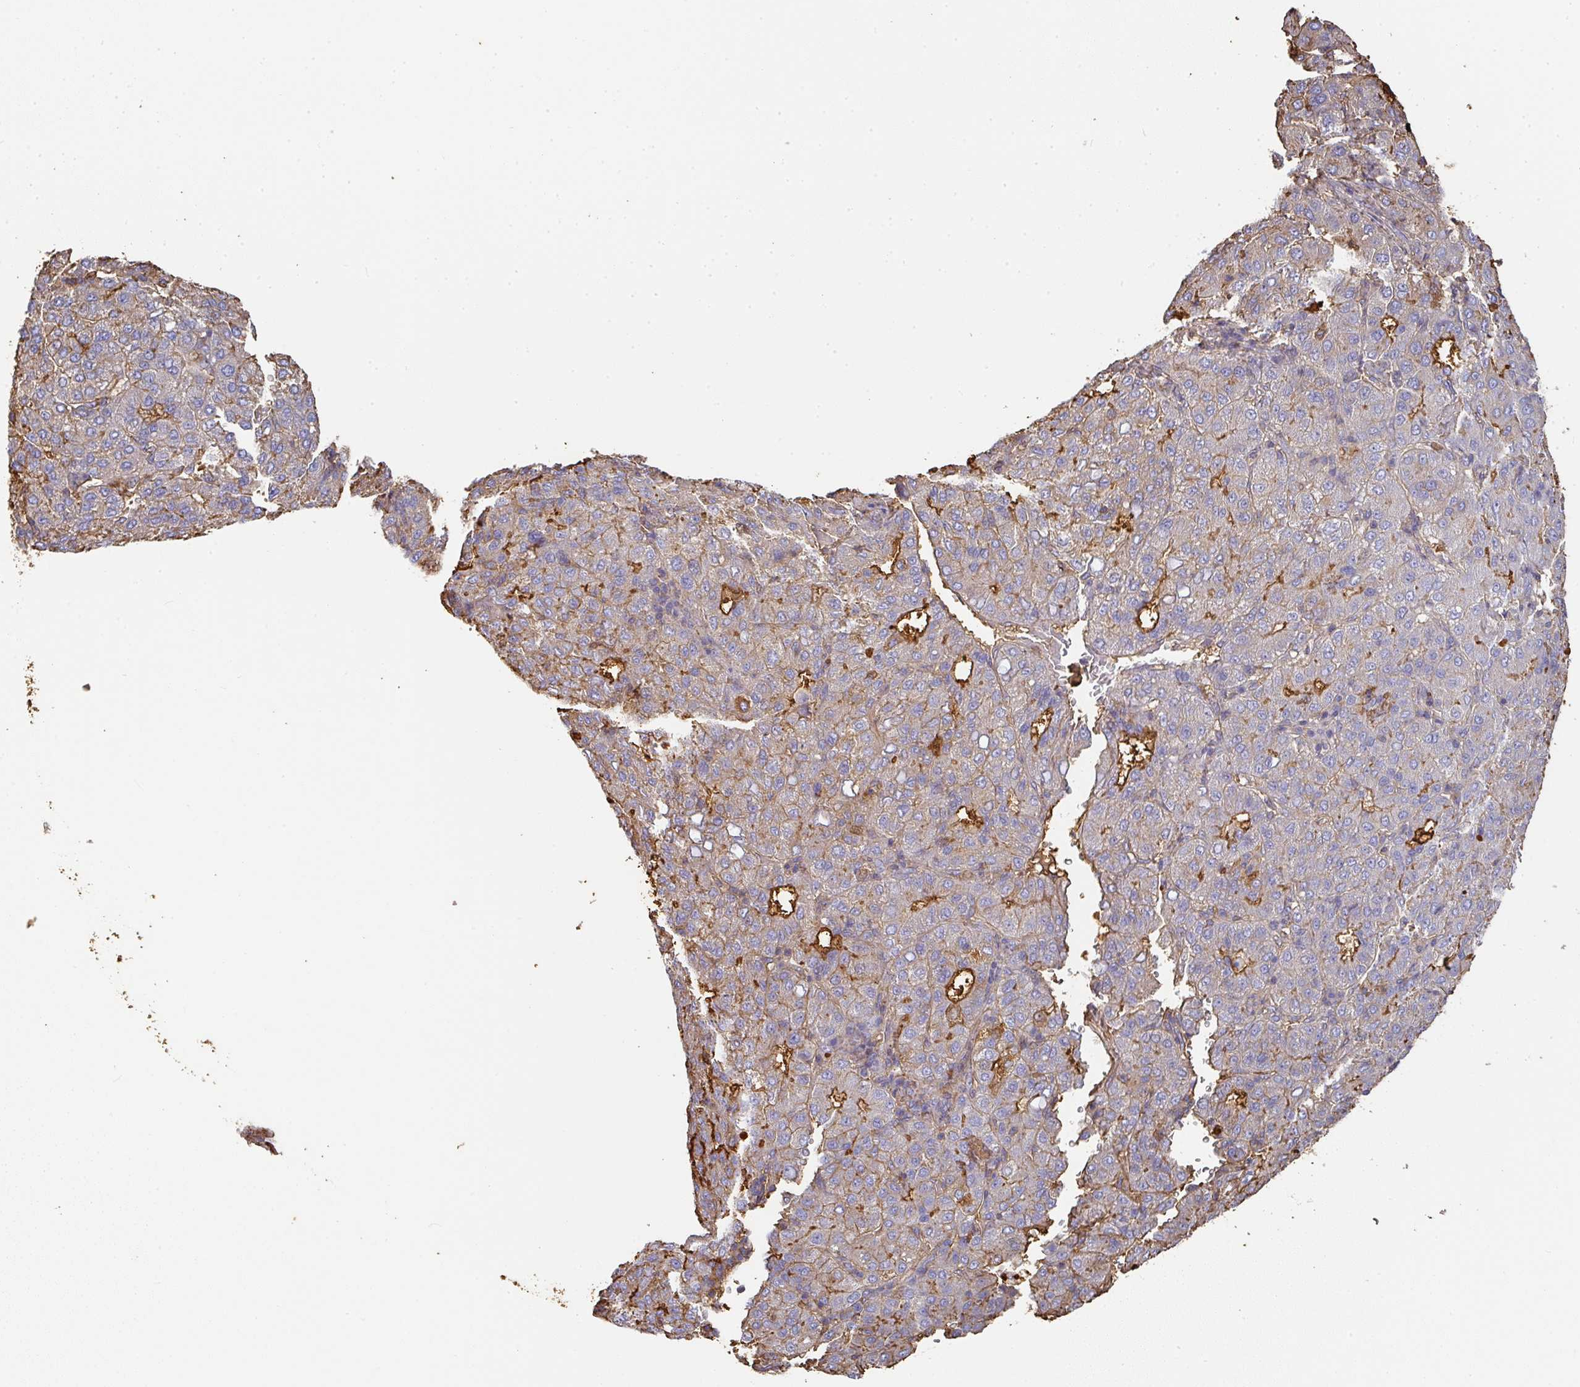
{"staining": {"intensity": "weak", "quantity": "25%-75%", "location": "cytoplasmic/membranous"}, "tissue": "liver cancer", "cell_type": "Tumor cells", "image_type": "cancer", "snomed": [{"axis": "morphology", "description": "Carcinoma, Hepatocellular, NOS"}, {"axis": "topography", "description": "Liver"}], "caption": "Liver cancer (hepatocellular carcinoma) was stained to show a protein in brown. There is low levels of weak cytoplasmic/membranous positivity in approximately 25%-75% of tumor cells. (Brightfield microscopy of DAB IHC at high magnification).", "gene": "ALB", "patient": {"sex": "male", "age": 65}}